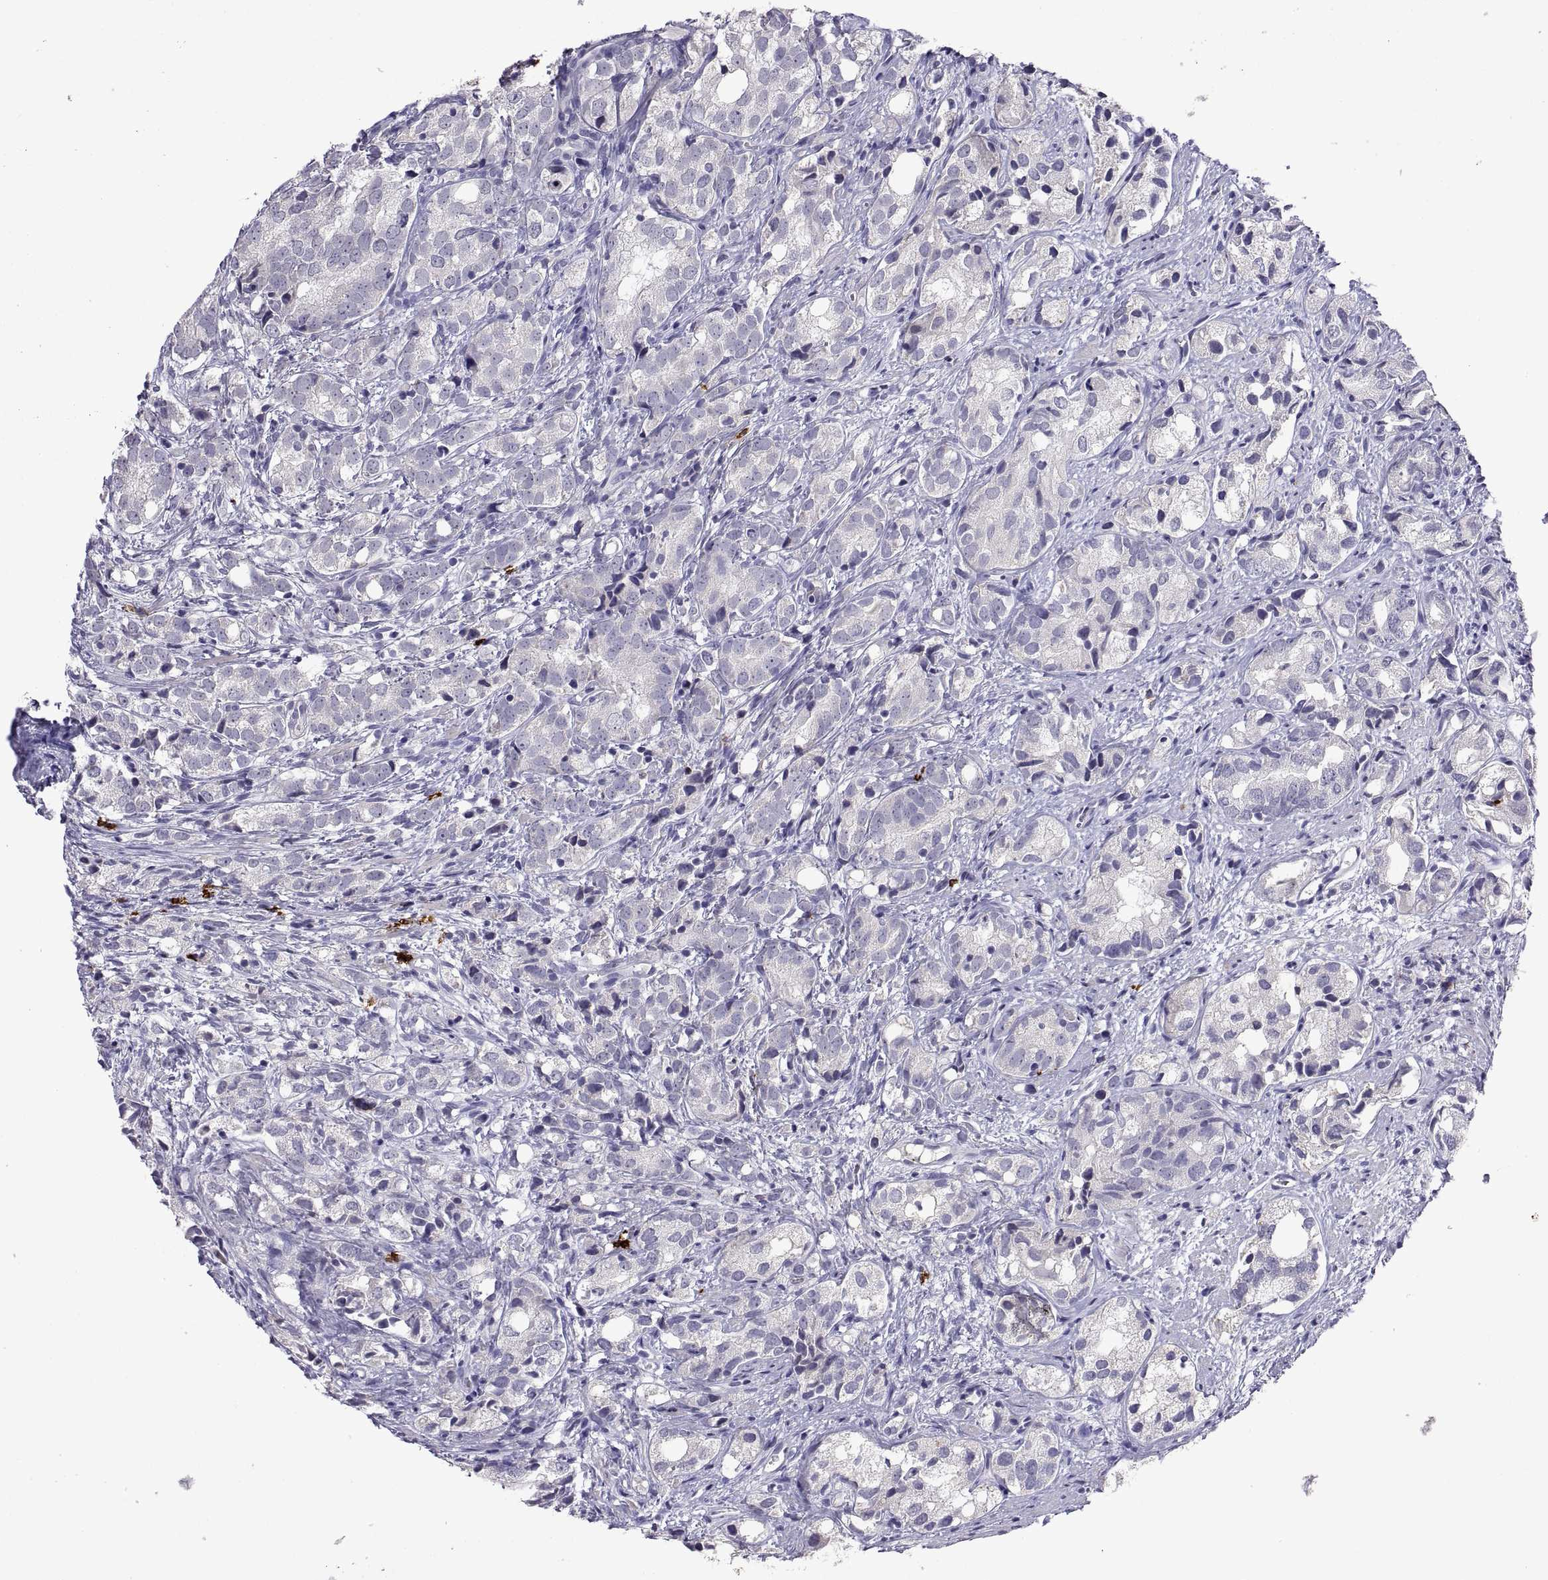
{"staining": {"intensity": "negative", "quantity": "none", "location": "none"}, "tissue": "prostate cancer", "cell_type": "Tumor cells", "image_type": "cancer", "snomed": [{"axis": "morphology", "description": "Adenocarcinoma, High grade"}, {"axis": "topography", "description": "Prostate"}], "caption": "This is a histopathology image of immunohistochemistry staining of prostate cancer, which shows no expression in tumor cells.", "gene": "MS4A1", "patient": {"sex": "male", "age": 82}}